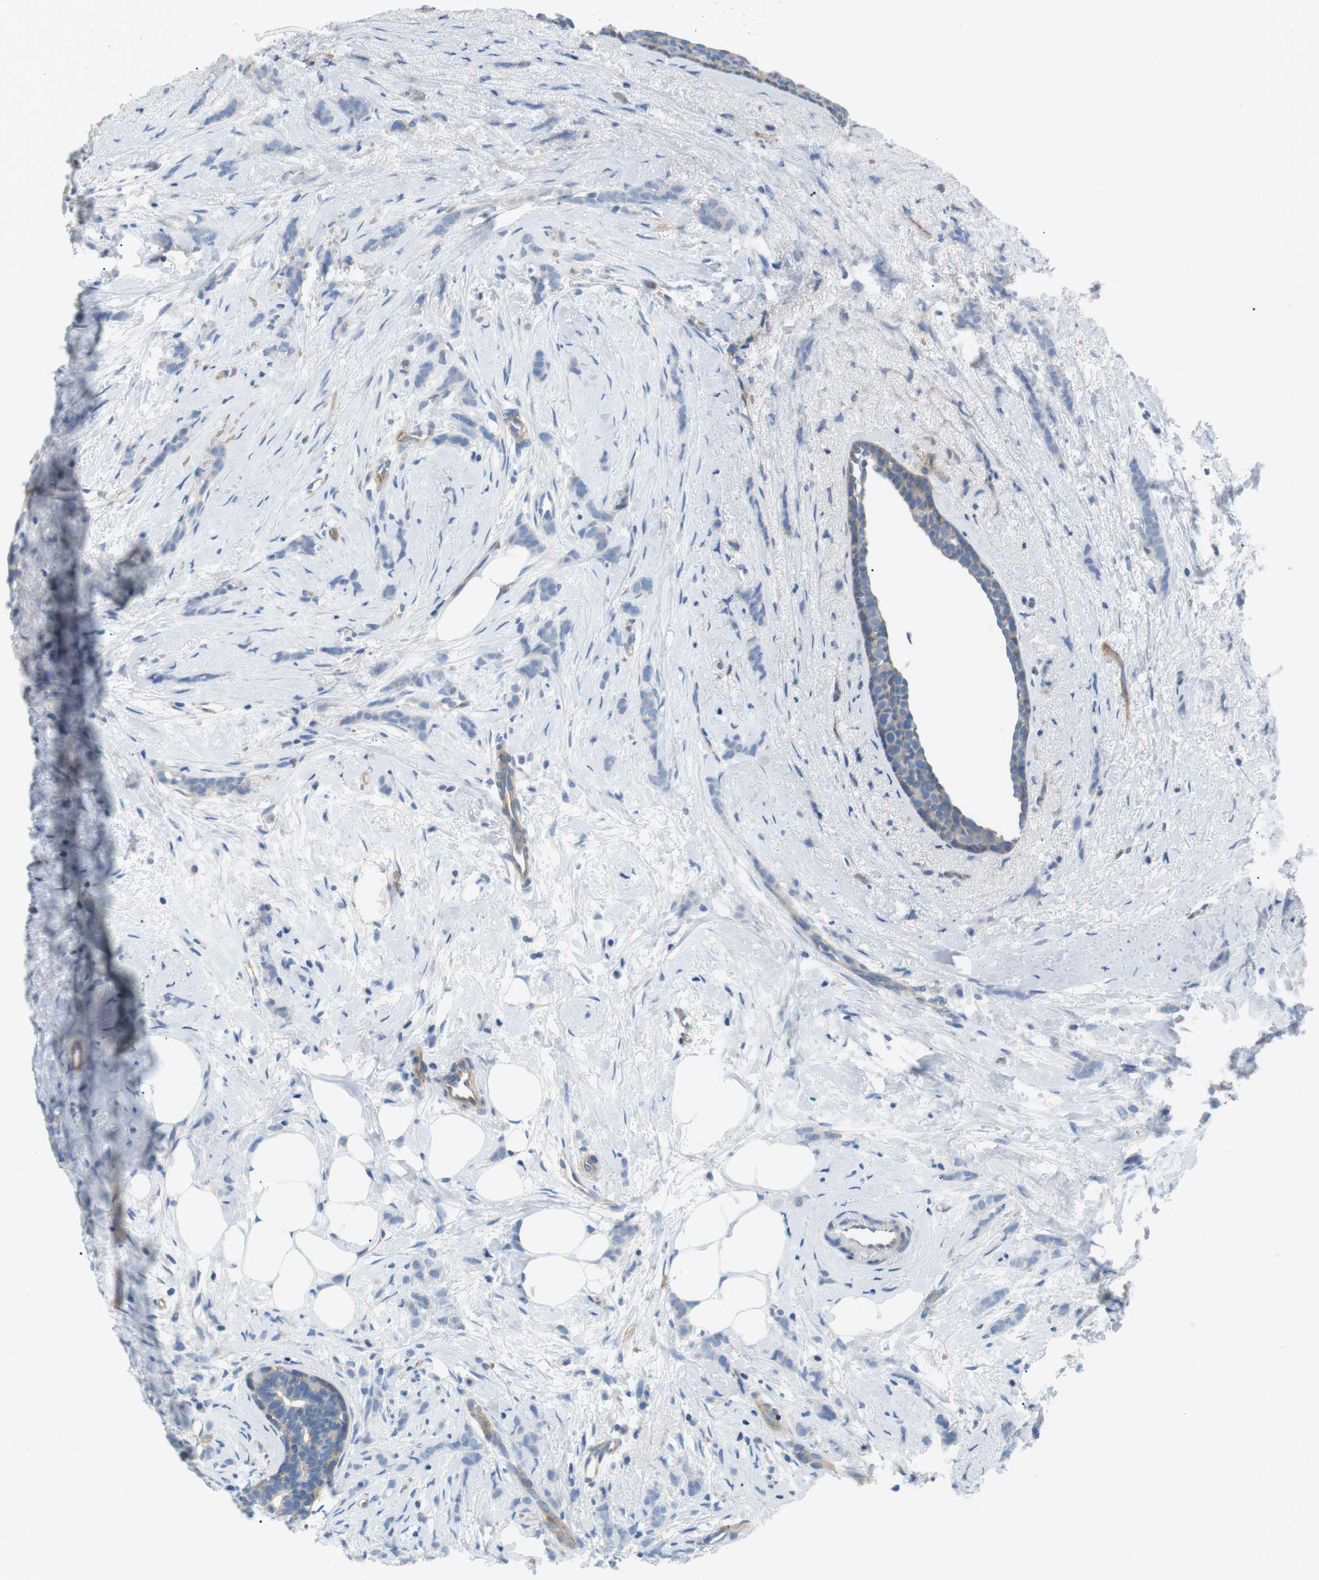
{"staining": {"intensity": "negative", "quantity": "none", "location": "none"}, "tissue": "breast cancer", "cell_type": "Tumor cells", "image_type": "cancer", "snomed": [{"axis": "morphology", "description": "Lobular carcinoma, in situ"}, {"axis": "morphology", "description": "Lobular carcinoma"}, {"axis": "topography", "description": "Breast"}], "caption": "Immunohistochemistry (IHC) micrograph of breast cancer (lobular carcinoma) stained for a protein (brown), which exhibits no expression in tumor cells.", "gene": "ADCY10", "patient": {"sex": "female", "age": 41}}